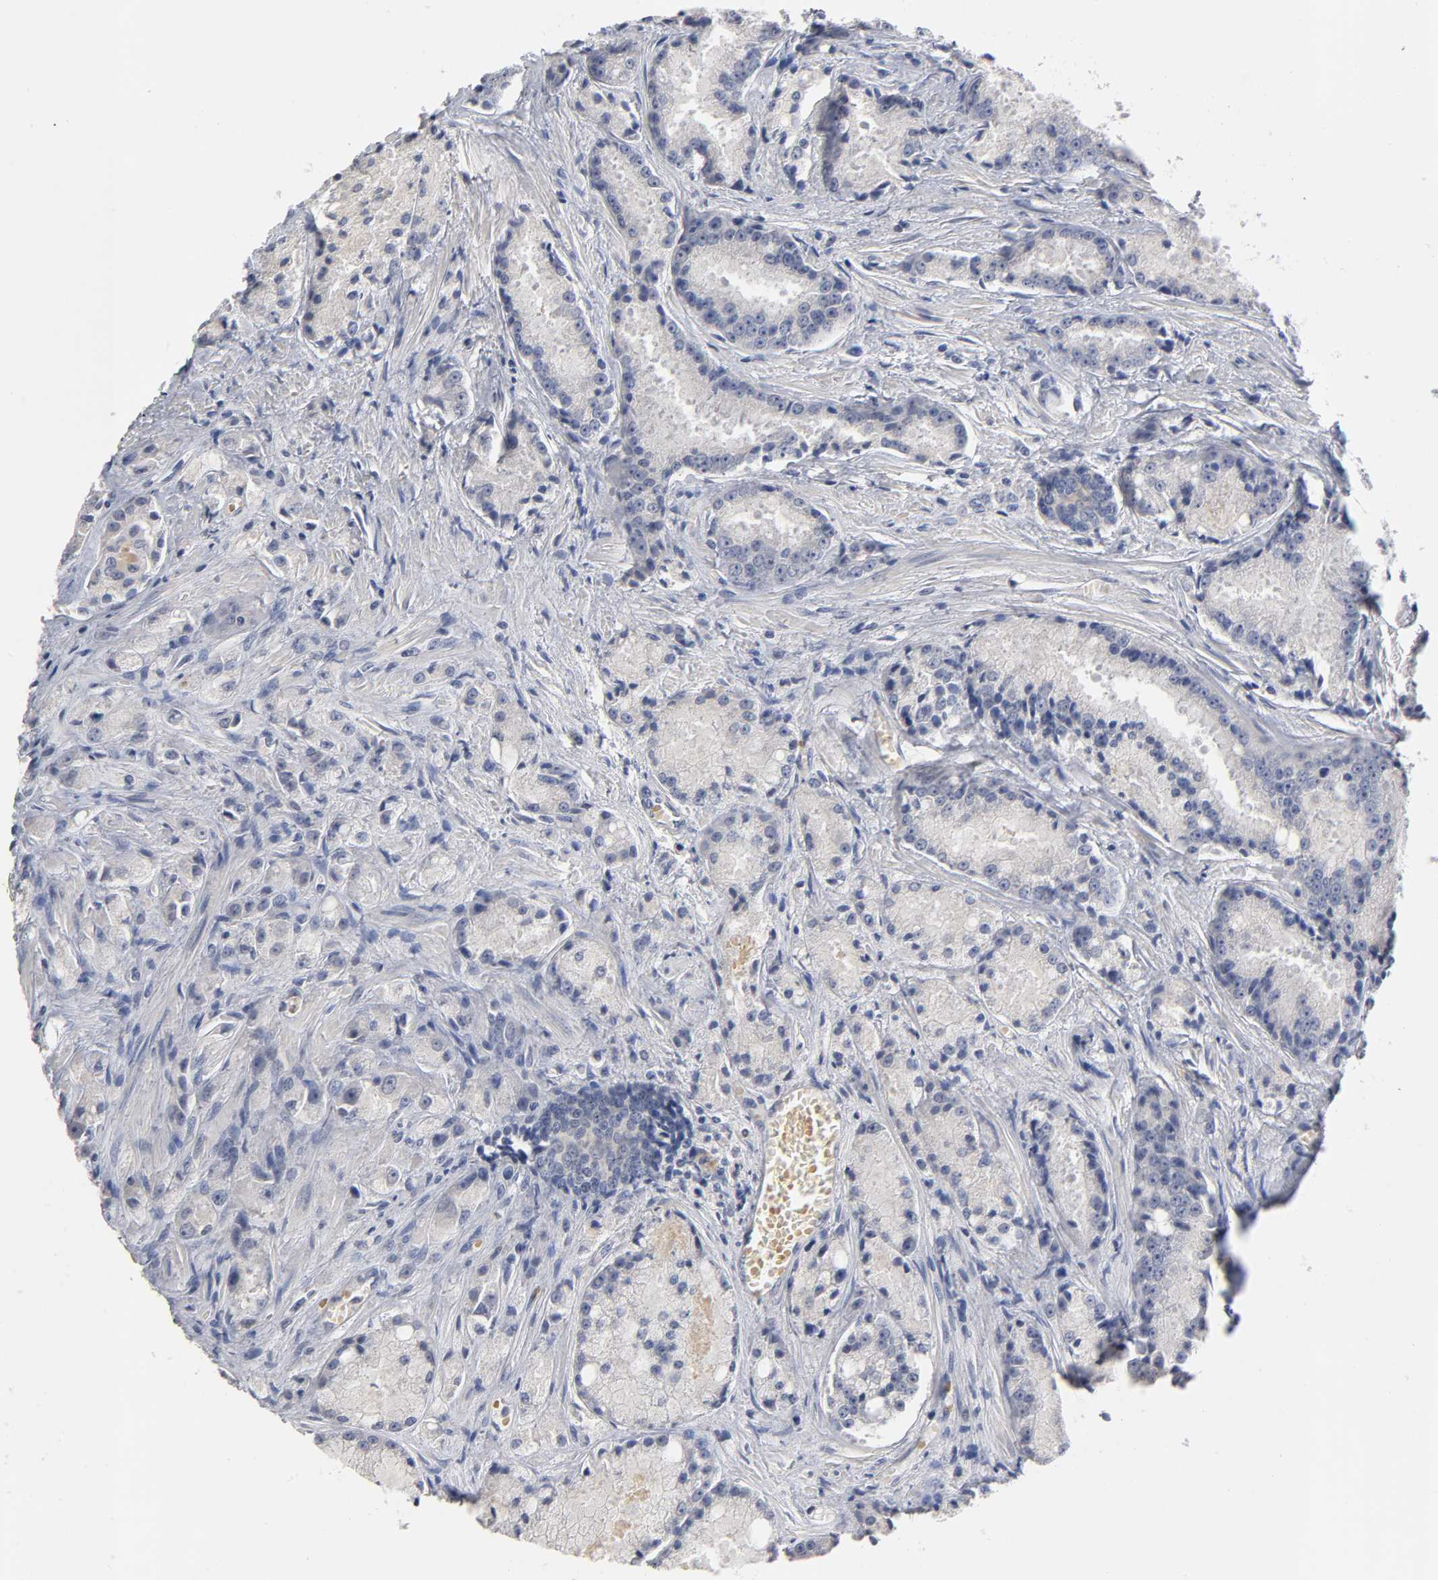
{"staining": {"intensity": "negative", "quantity": "none", "location": "none"}, "tissue": "prostate cancer", "cell_type": "Tumor cells", "image_type": "cancer", "snomed": [{"axis": "morphology", "description": "Adenocarcinoma, Low grade"}, {"axis": "topography", "description": "Prostate"}], "caption": "Prostate cancer was stained to show a protein in brown. There is no significant staining in tumor cells.", "gene": "OVOL1", "patient": {"sex": "male", "age": 64}}